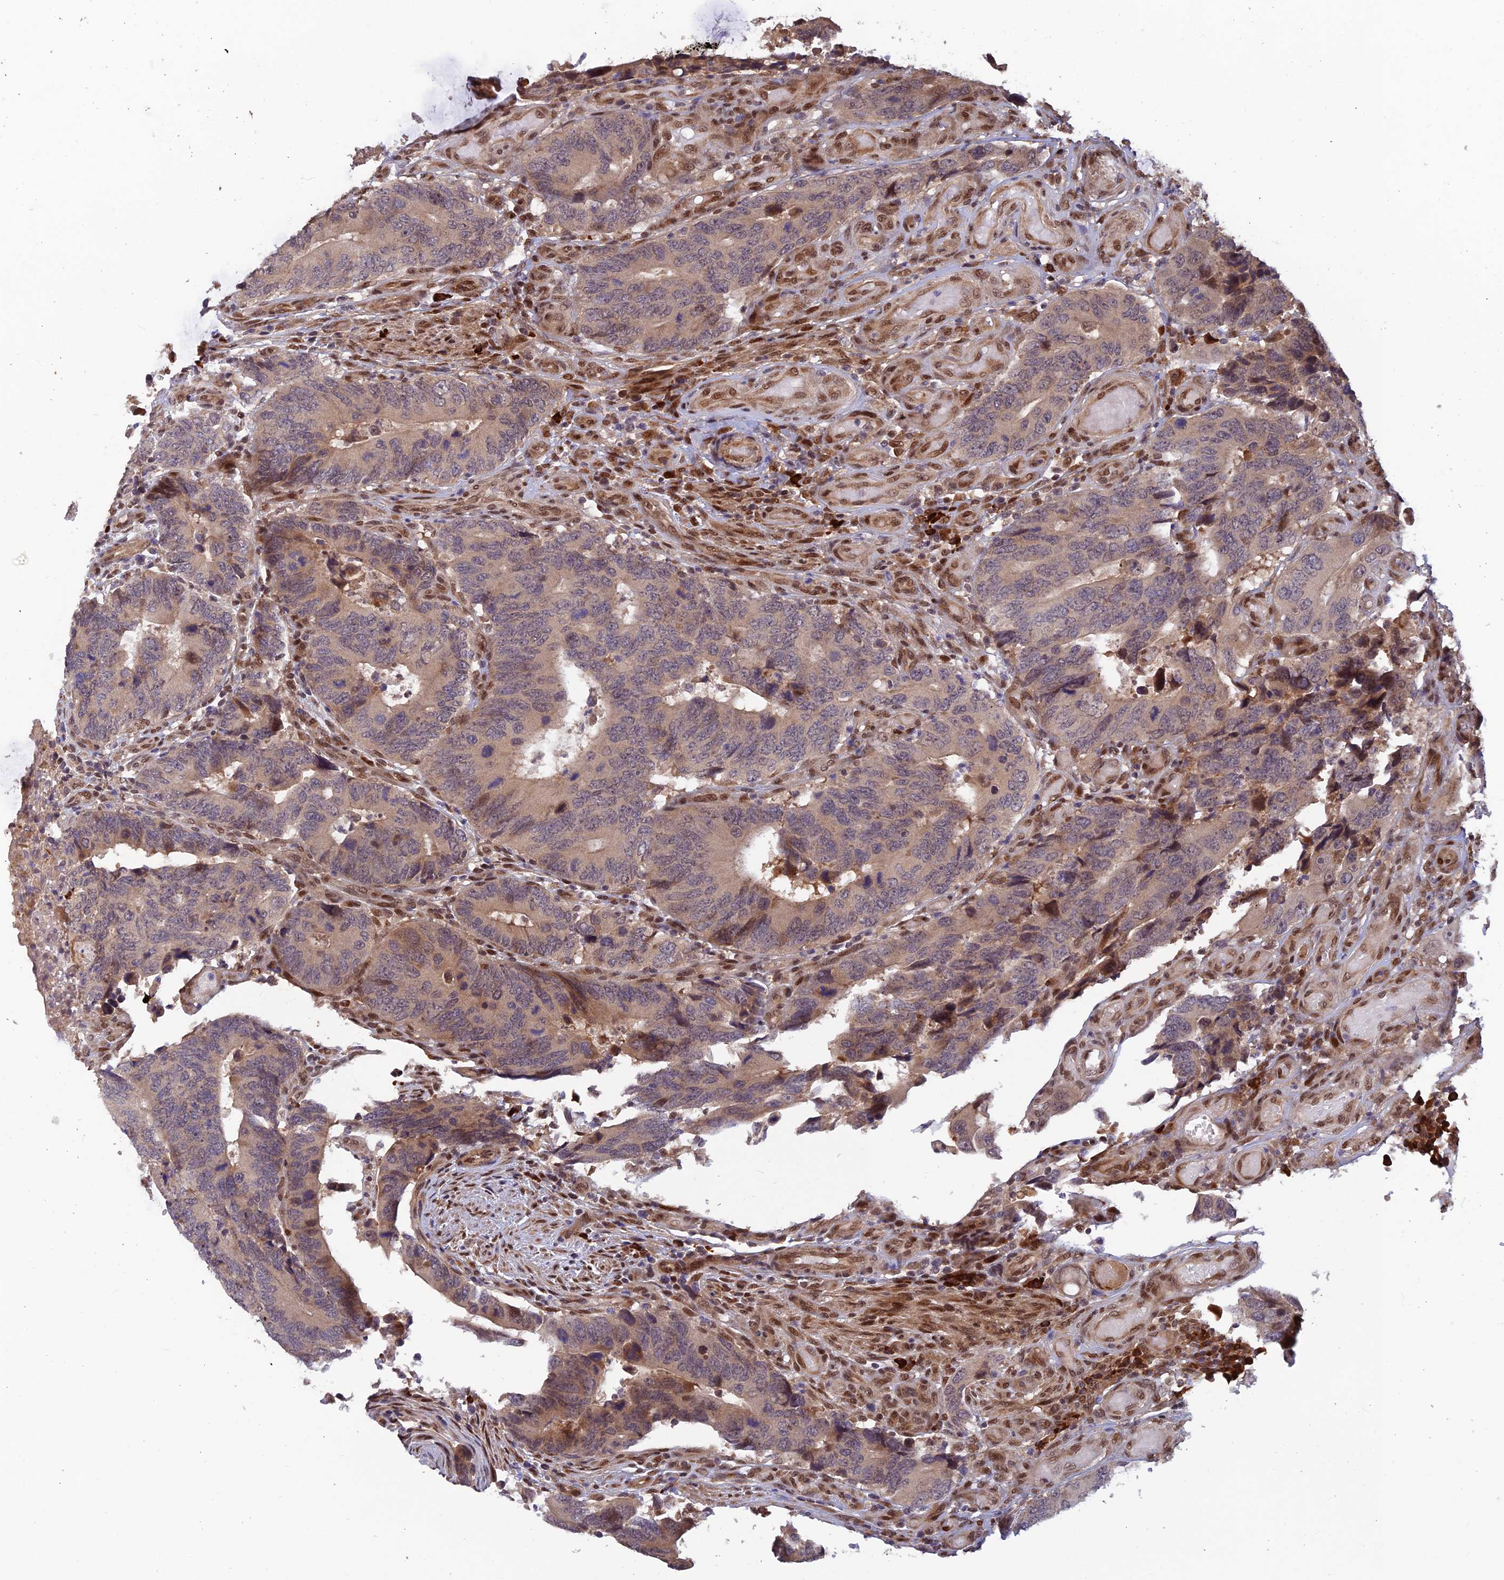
{"staining": {"intensity": "weak", "quantity": ">75%", "location": "cytoplasmic/membranous"}, "tissue": "colorectal cancer", "cell_type": "Tumor cells", "image_type": "cancer", "snomed": [{"axis": "morphology", "description": "Adenocarcinoma, NOS"}, {"axis": "topography", "description": "Colon"}], "caption": "Immunohistochemistry (IHC) of human colorectal adenocarcinoma demonstrates low levels of weak cytoplasmic/membranous staining in about >75% of tumor cells.", "gene": "ZNF565", "patient": {"sex": "male", "age": 87}}